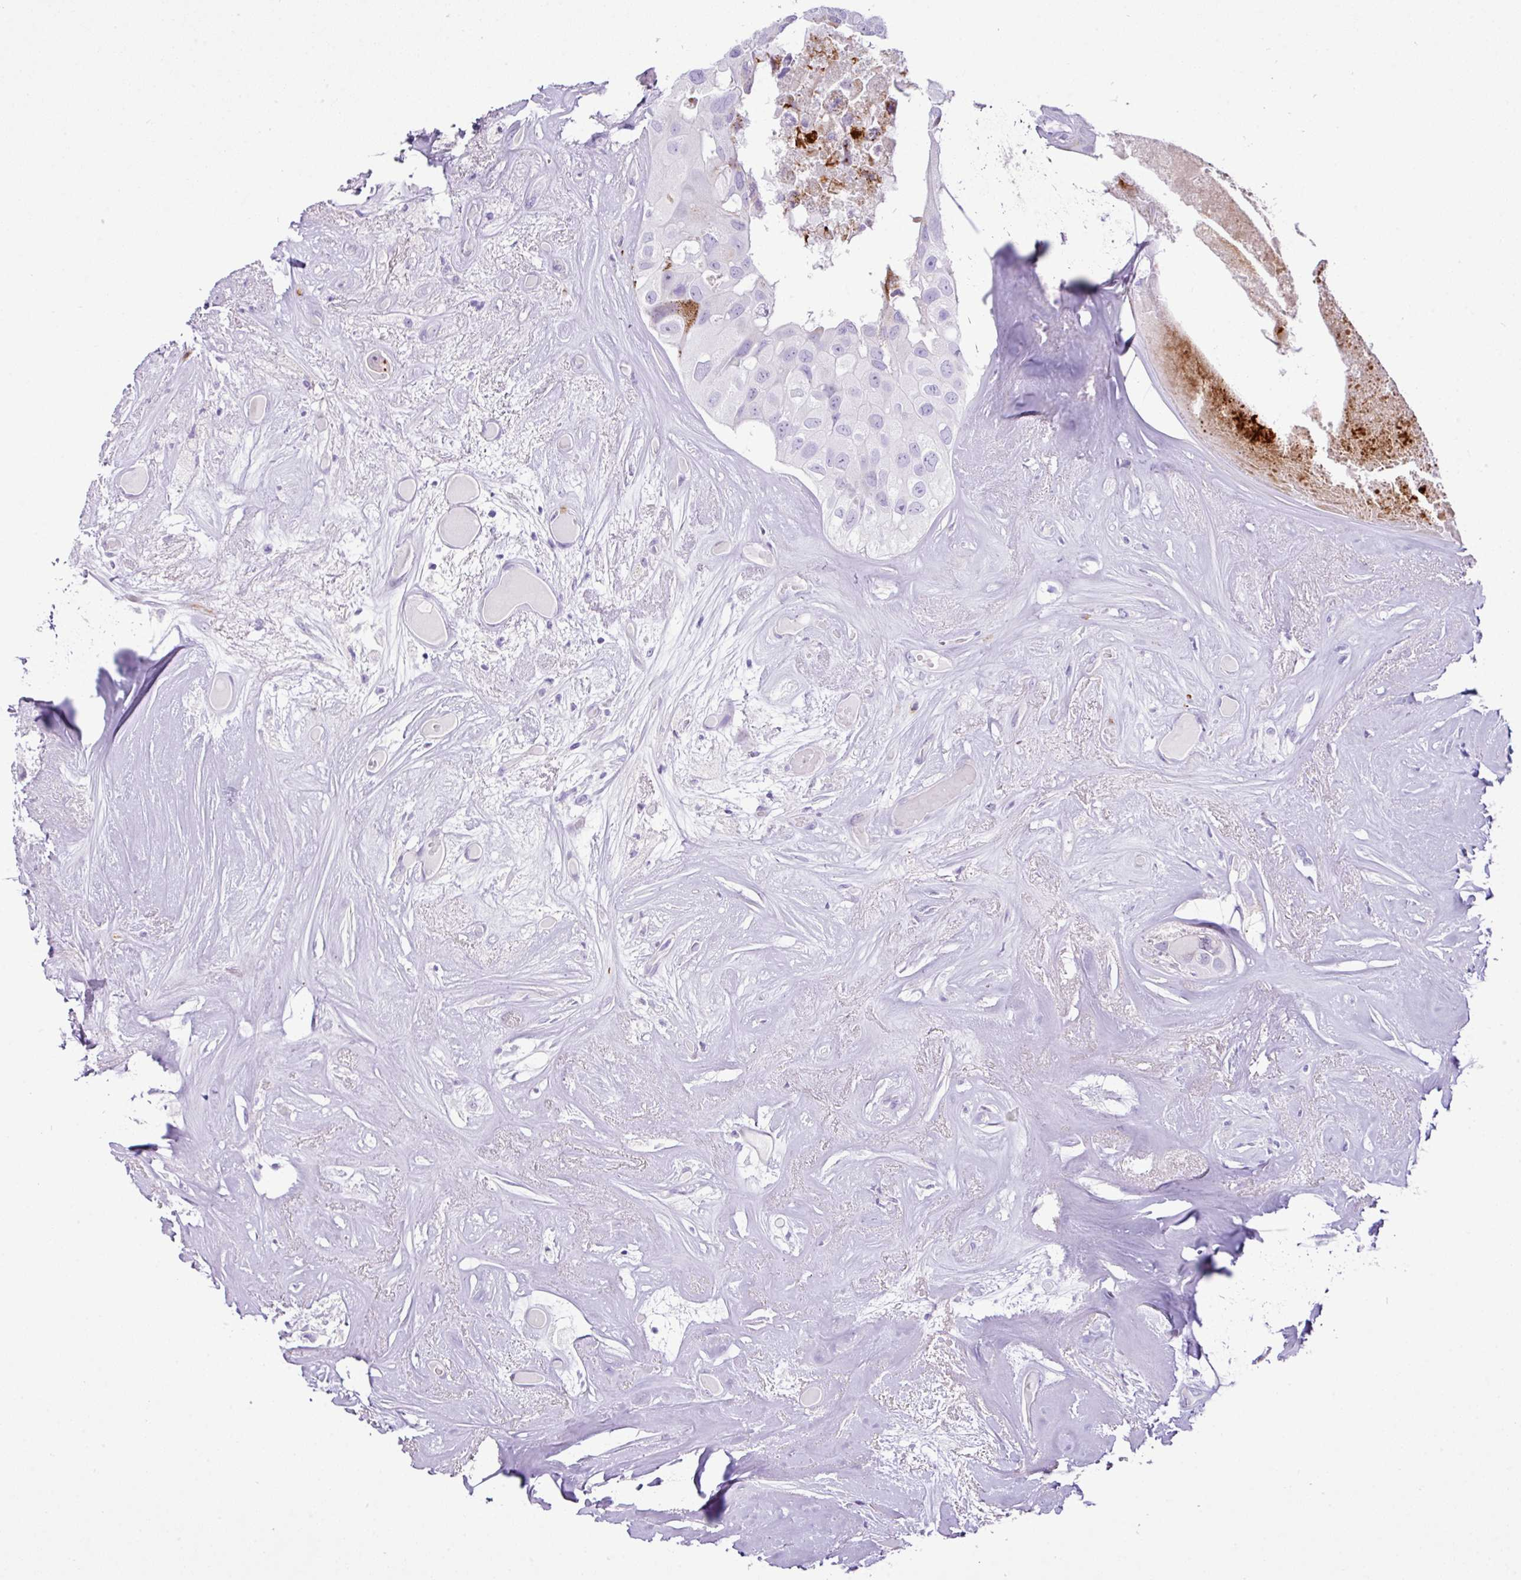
{"staining": {"intensity": "negative", "quantity": "none", "location": "none"}, "tissue": "head and neck cancer", "cell_type": "Tumor cells", "image_type": "cancer", "snomed": [{"axis": "morphology", "description": "Adenocarcinoma, NOS"}, {"axis": "morphology", "description": "Adenocarcinoma, metastatic, NOS"}, {"axis": "topography", "description": "Head-Neck"}], "caption": "There is no significant staining in tumor cells of head and neck cancer.", "gene": "RCAN2", "patient": {"sex": "male", "age": 75}}